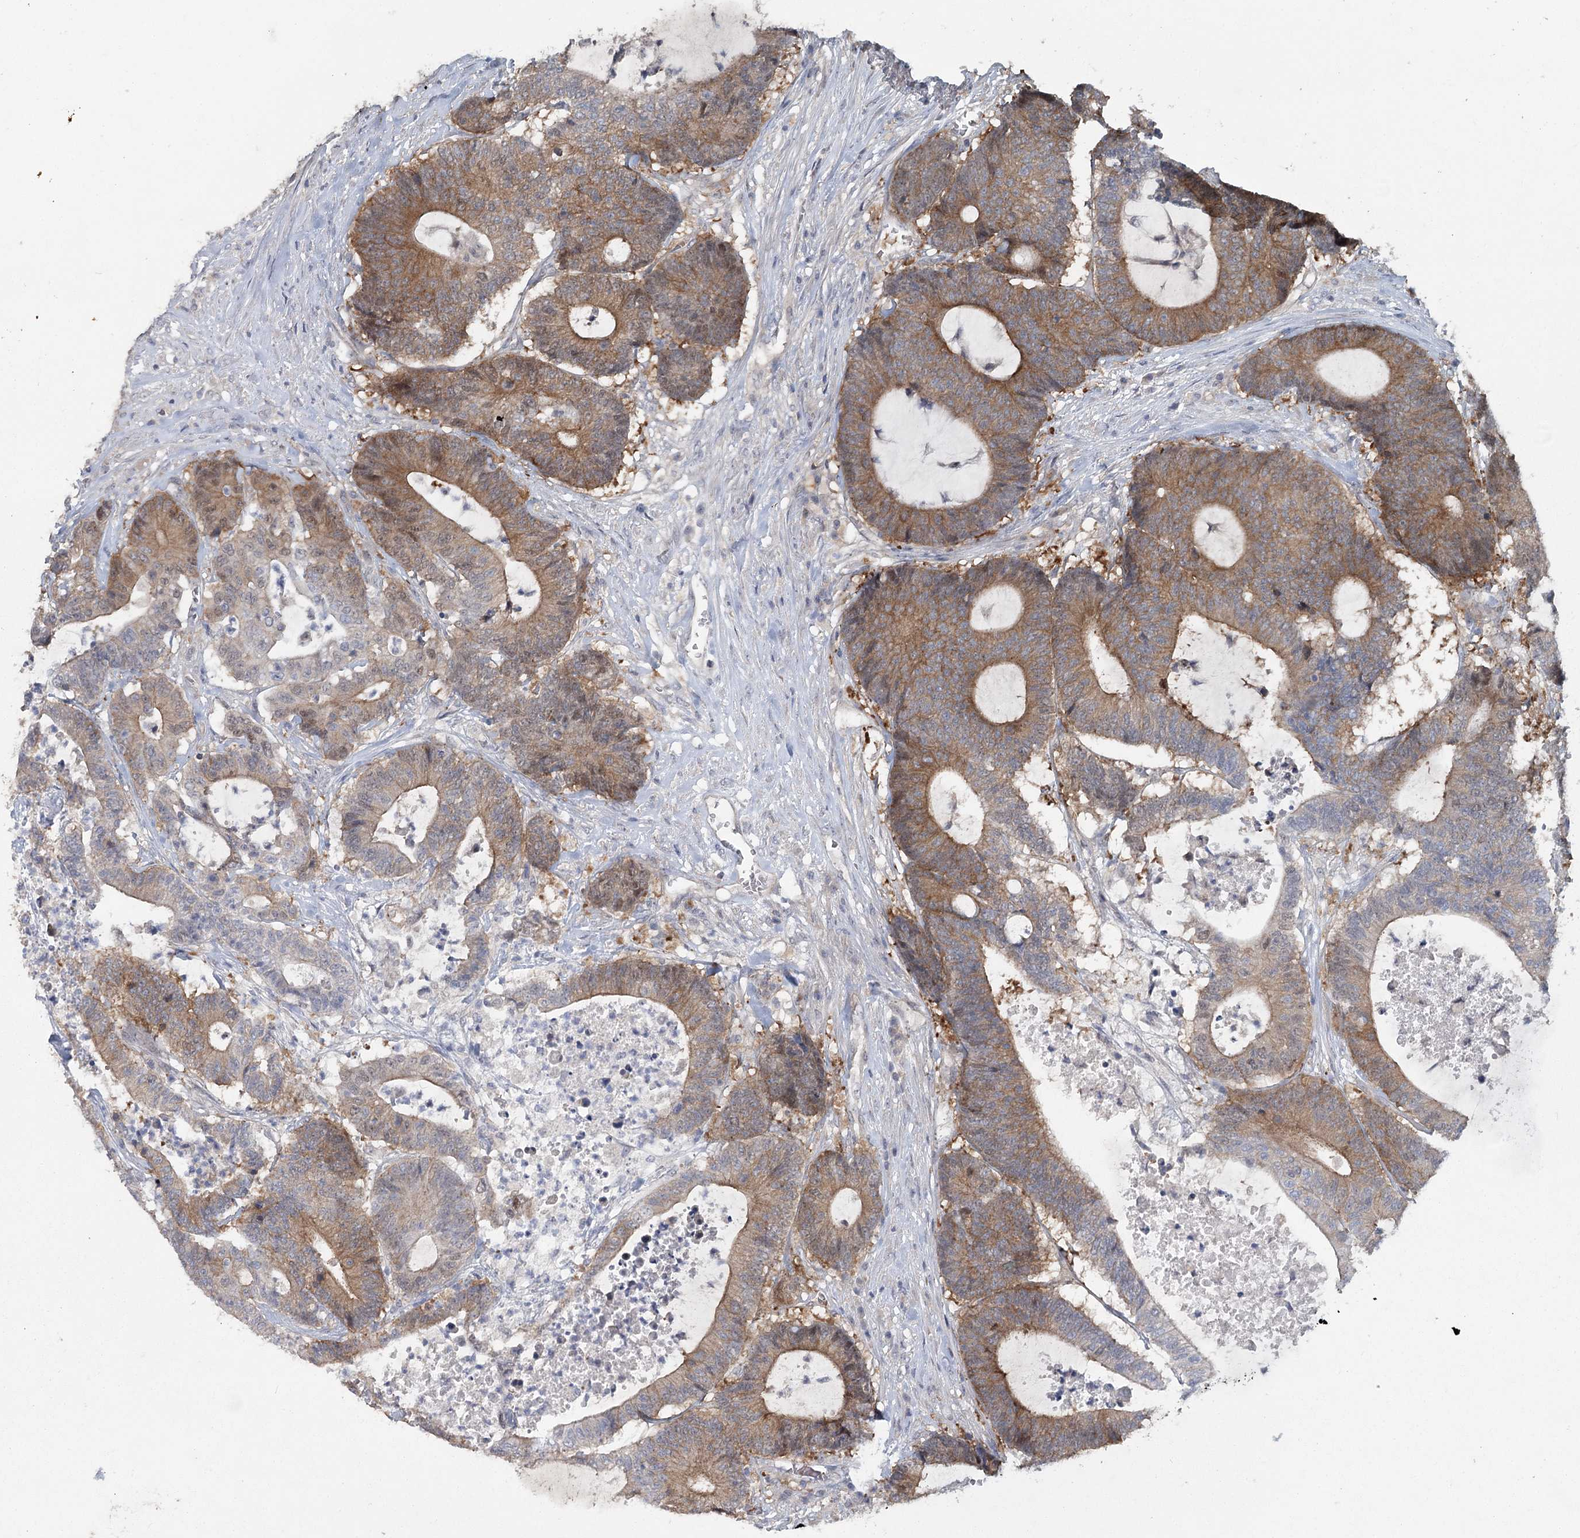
{"staining": {"intensity": "moderate", "quantity": ">75%", "location": "cytoplasmic/membranous,nuclear"}, "tissue": "colorectal cancer", "cell_type": "Tumor cells", "image_type": "cancer", "snomed": [{"axis": "morphology", "description": "Adenocarcinoma, NOS"}, {"axis": "topography", "description": "Colon"}], "caption": "Human colorectal cancer stained with a protein marker reveals moderate staining in tumor cells.", "gene": "MAP3K13", "patient": {"sex": "female", "age": 84}}